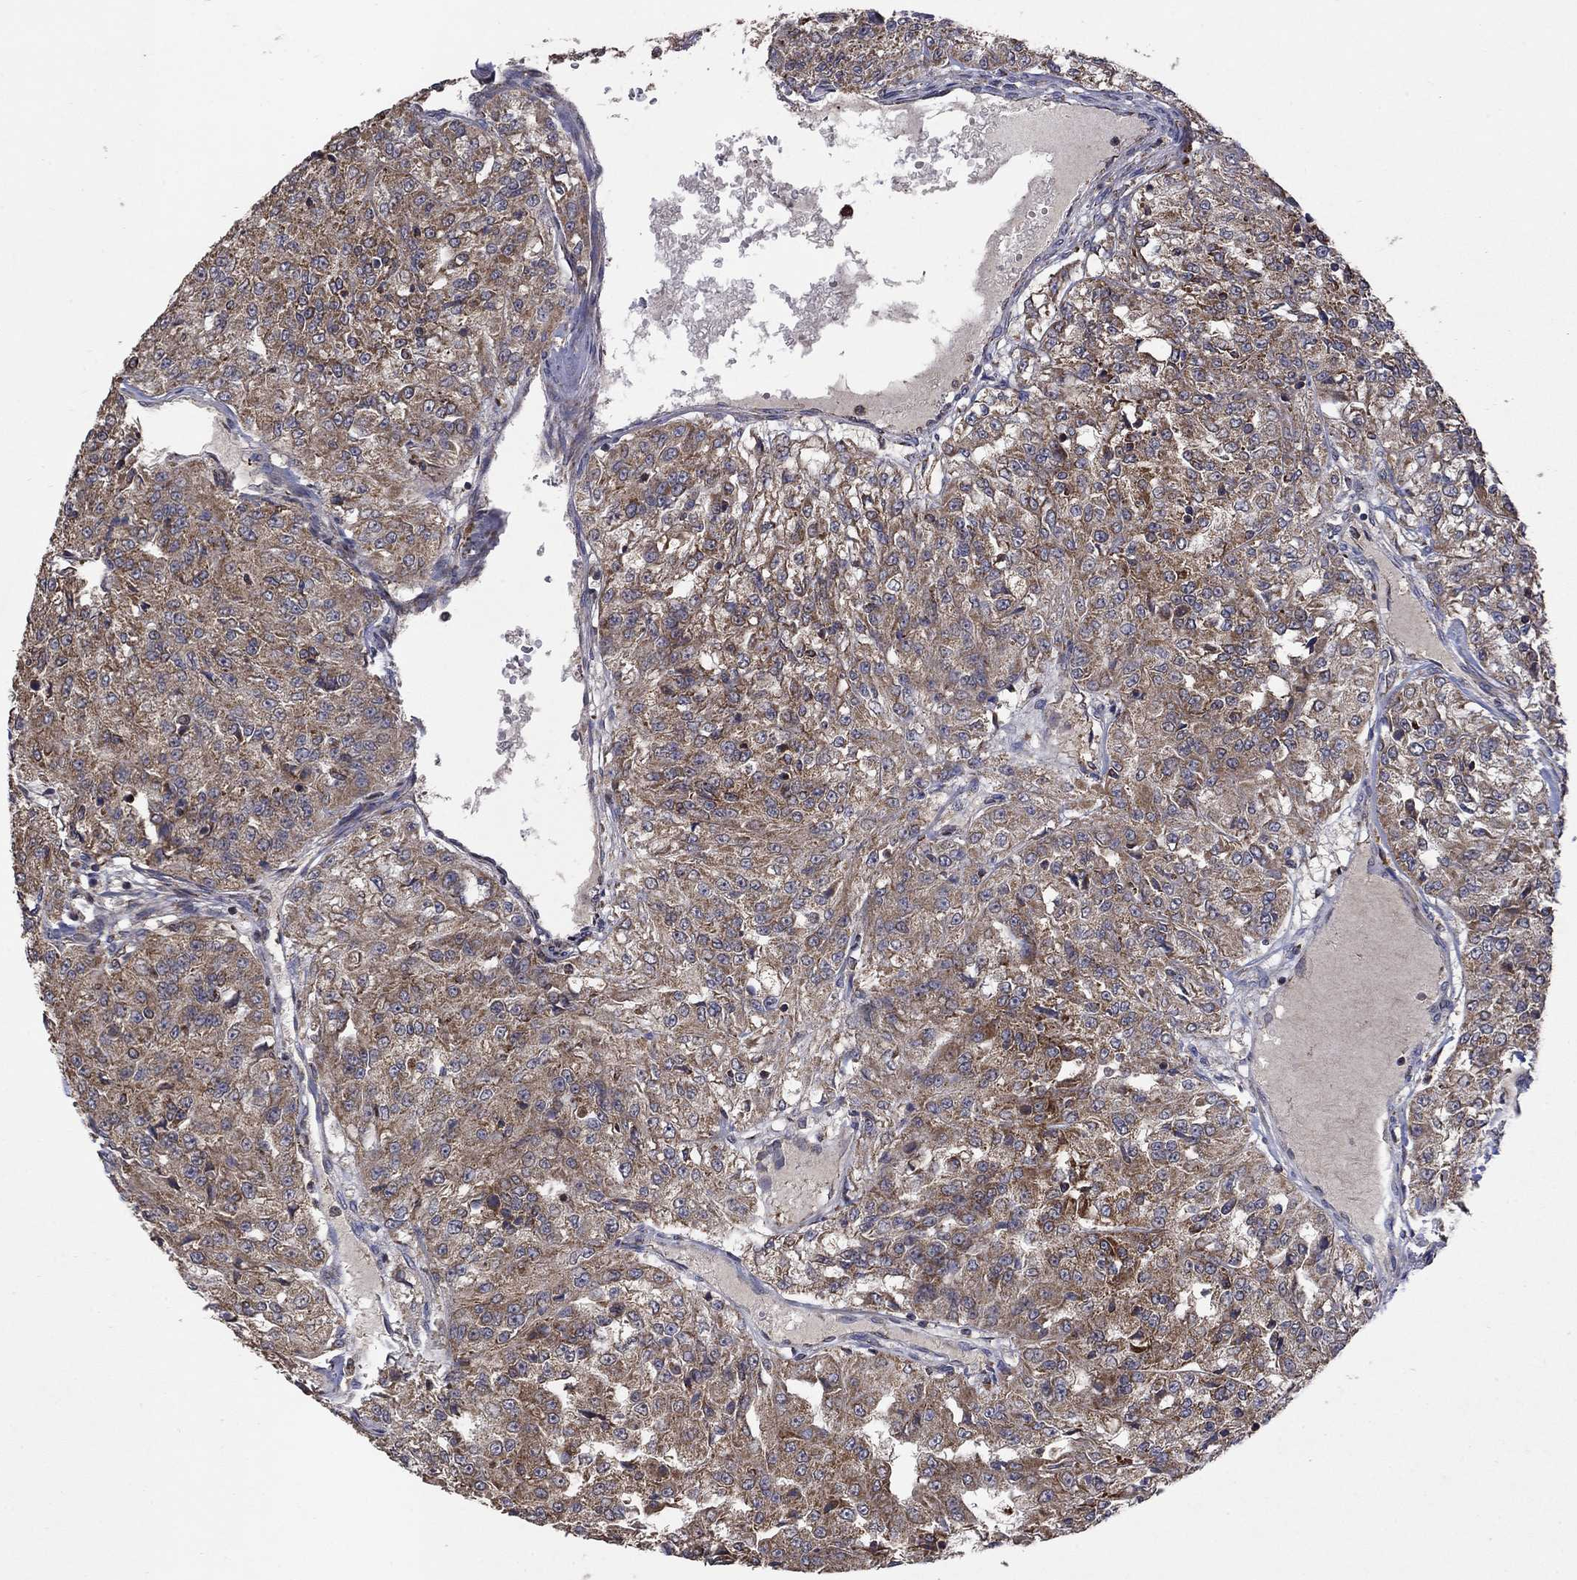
{"staining": {"intensity": "moderate", "quantity": "25%-75%", "location": "cytoplasmic/membranous"}, "tissue": "renal cancer", "cell_type": "Tumor cells", "image_type": "cancer", "snomed": [{"axis": "morphology", "description": "Adenocarcinoma, NOS"}, {"axis": "topography", "description": "Kidney"}], "caption": "Immunohistochemistry (IHC) (DAB) staining of renal adenocarcinoma shows moderate cytoplasmic/membranous protein expression in about 25%-75% of tumor cells. (DAB (3,3'-diaminobenzidine) = brown stain, brightfield microscopy at high magnification).", "gene": "DPH1", "patient": {"sex": "female", "age": 63}}